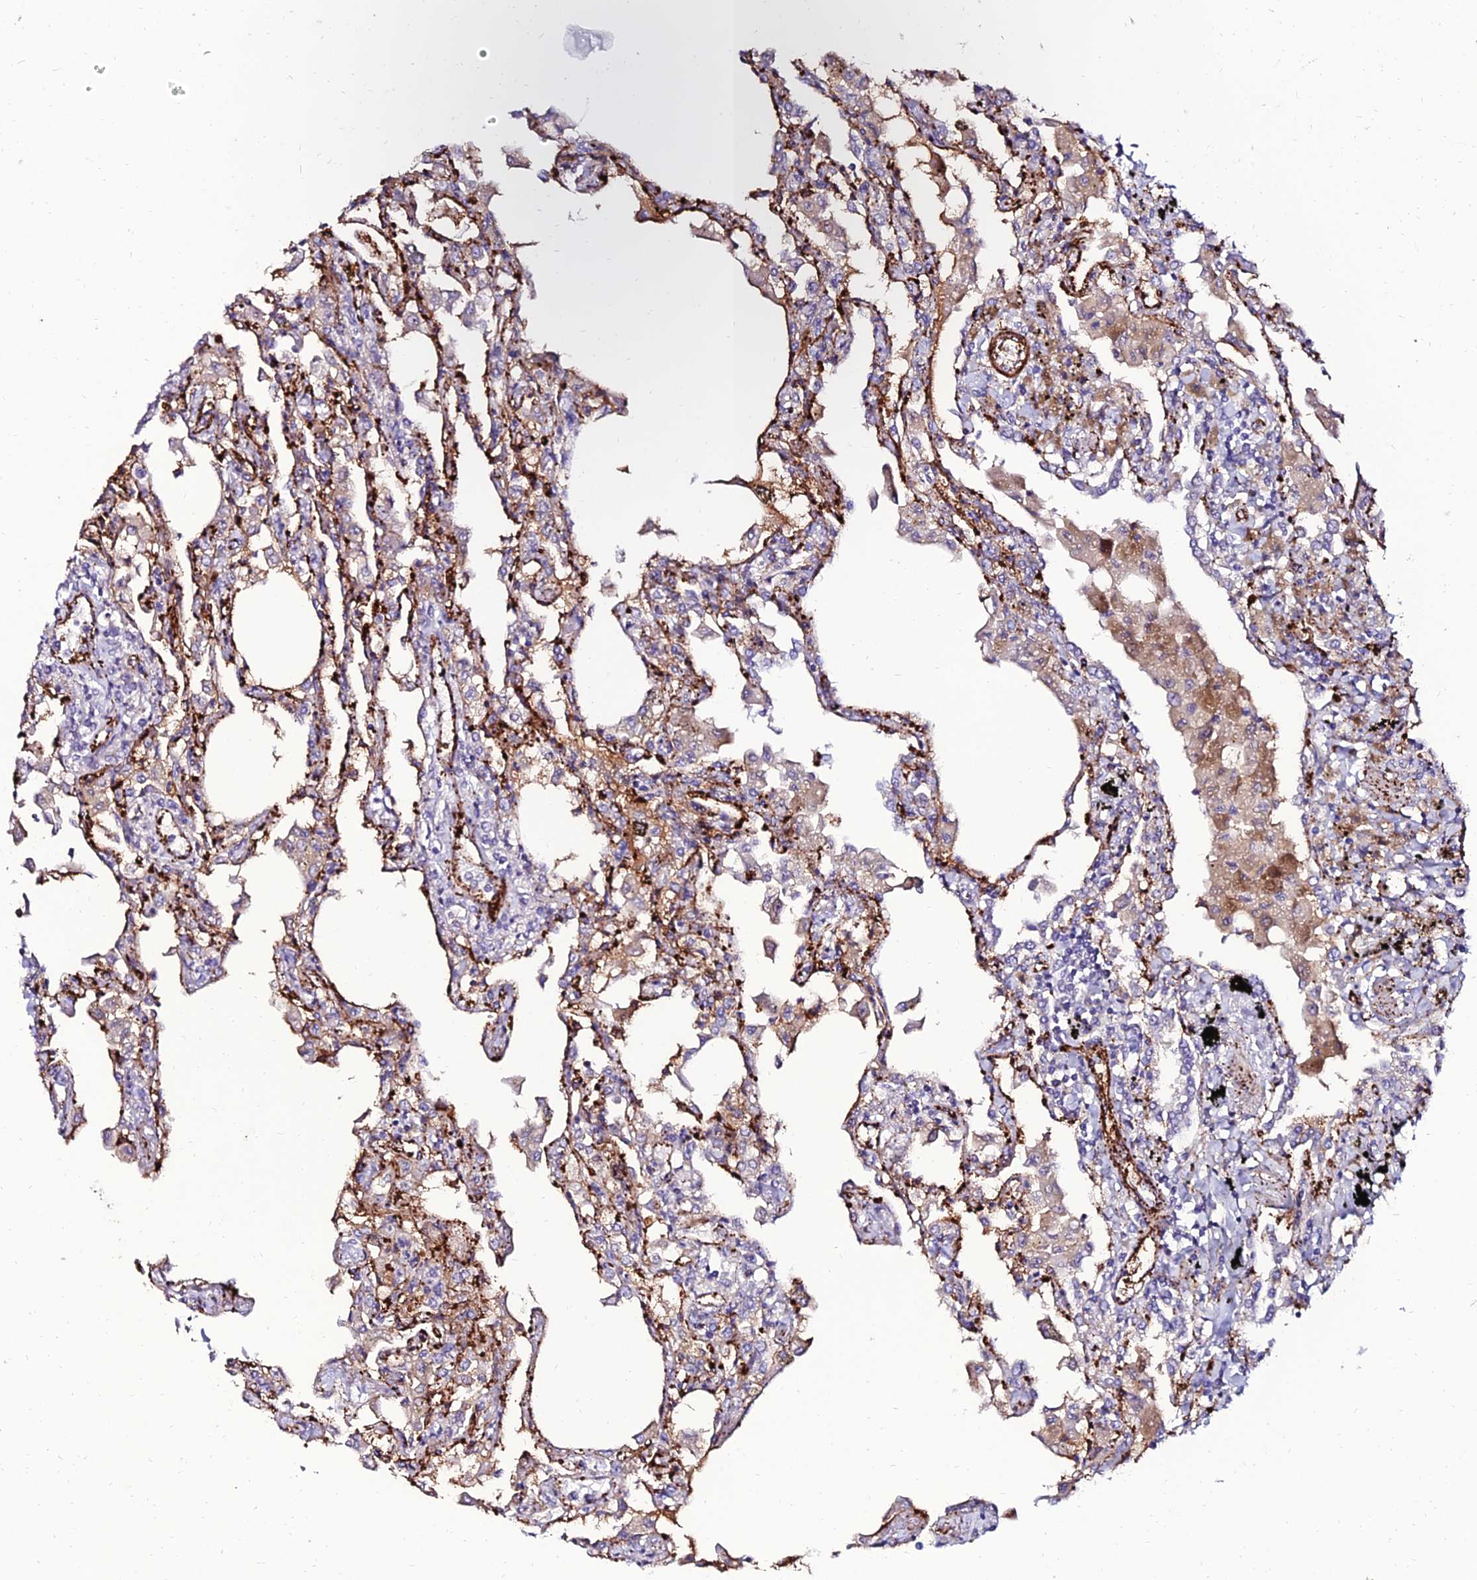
{"staining": {"intensity": "strong", "quantity": "25%-75%", "location": "cytoplasmic/membranous"}, "tissue": "lung", "cell_type": "Alveolar cells", "image_type": "normal", "snomed": [{"axis": "morphology", "description": "Normal tissue, NOS"}, {"axis": "topography", "description": "Bronchus"}, {"axis": "topography", "description": "Lung"}], "caption": "The image demonstrates staining of normal lung, revealing strong cytoplasmic/membranous protein staining (brown color) within alveolar cells.", "gene": "ALDH3B2", "patient": {"sex": "female", "age": 49}}